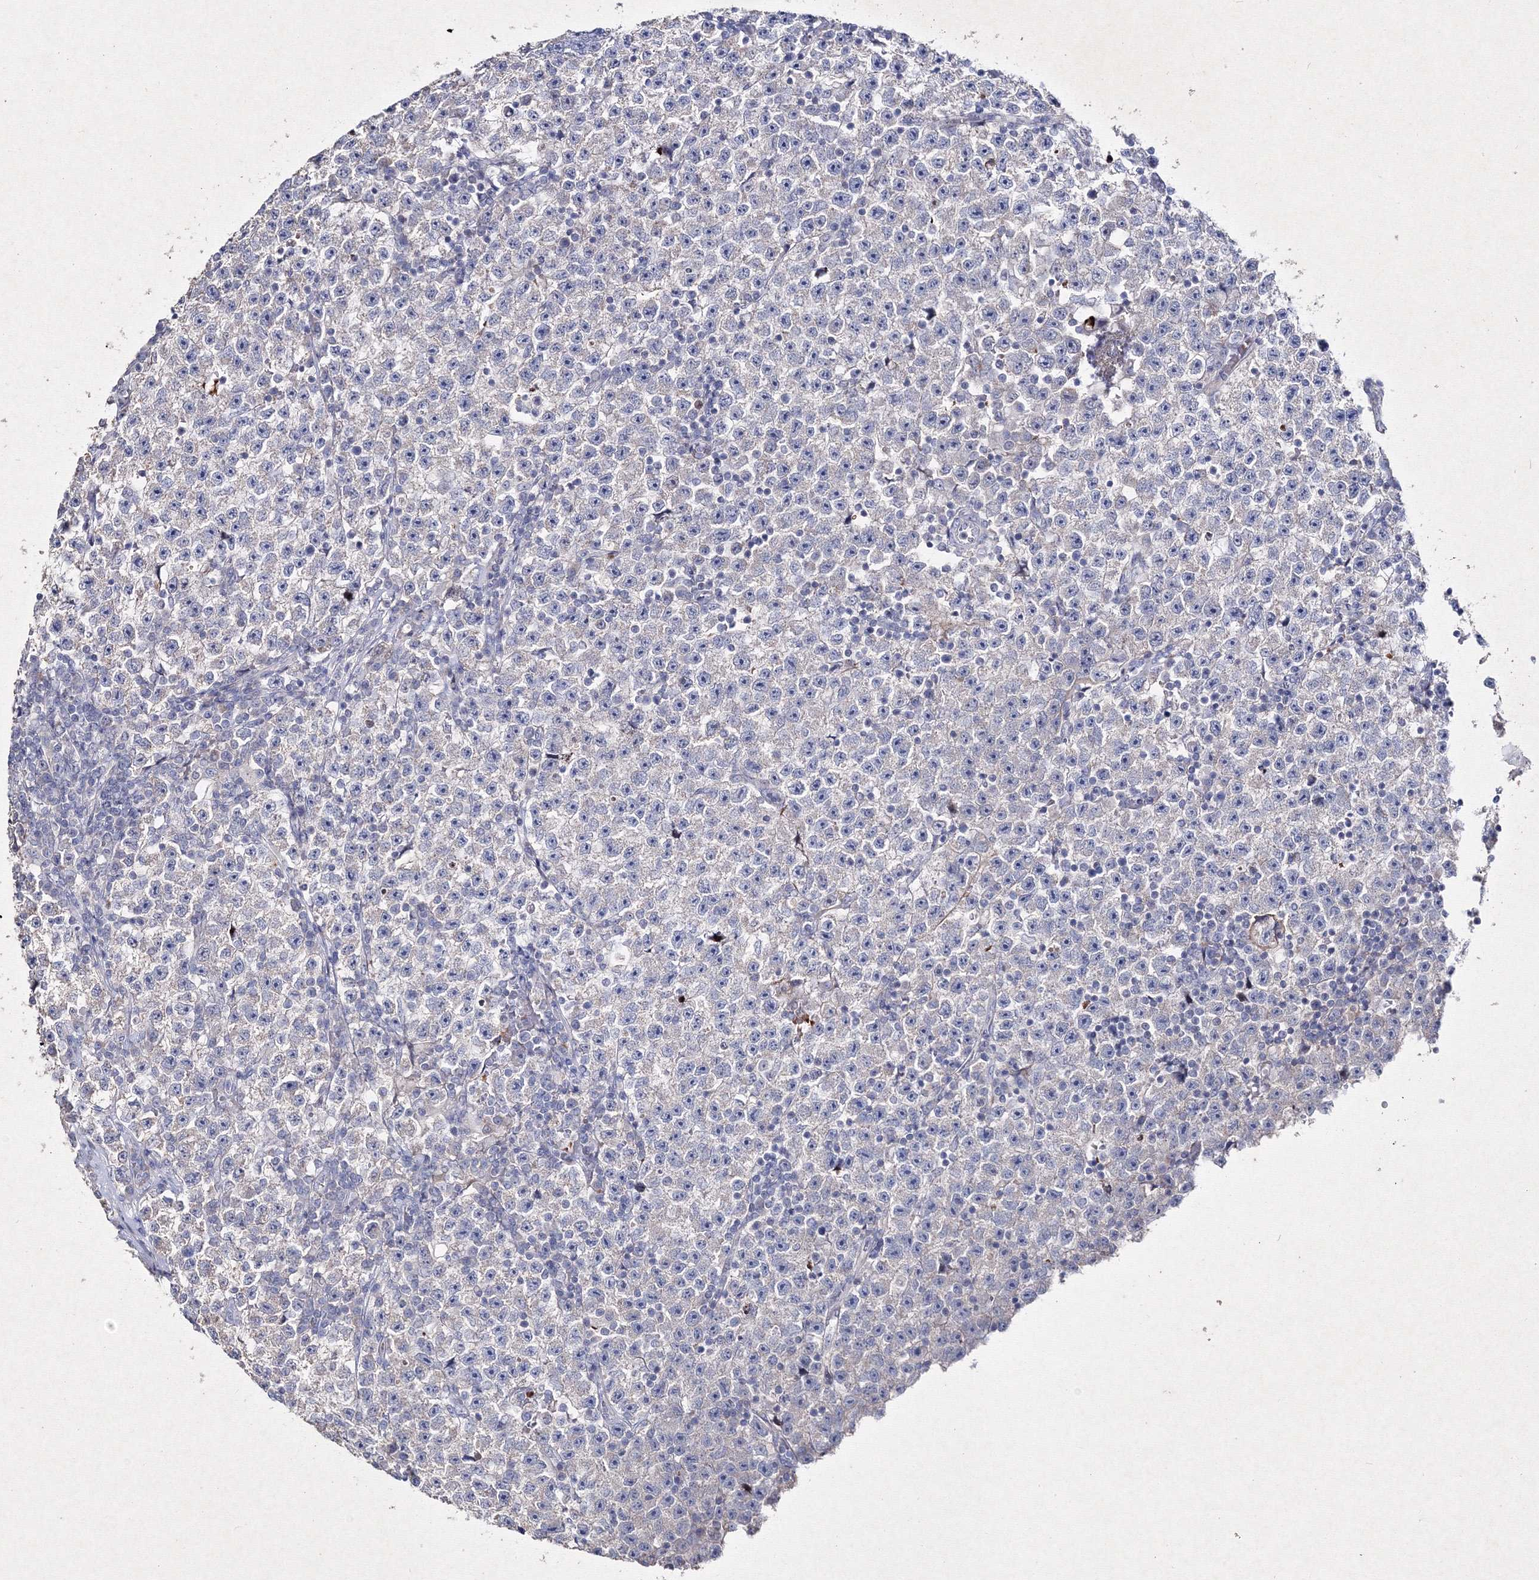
{"staining": {"intensity": "negative", "quantity": "none", "location": "none"}, "tissue": "testis cancer", "cell_type": "Tumor cells", "image_type": "cancer", "snomed": [{"axis": "morphology", "description": "Seminoma, NOS"}, {"axis": "topography", "description": "Testis"}], "caption": "This is an immunohistochemistry (IHC) photomicrograph of seminoma (testis). There is no expression in tumor cells.", "gene": "SMIM29", "patient": {"sex": "male", "age": 22}}